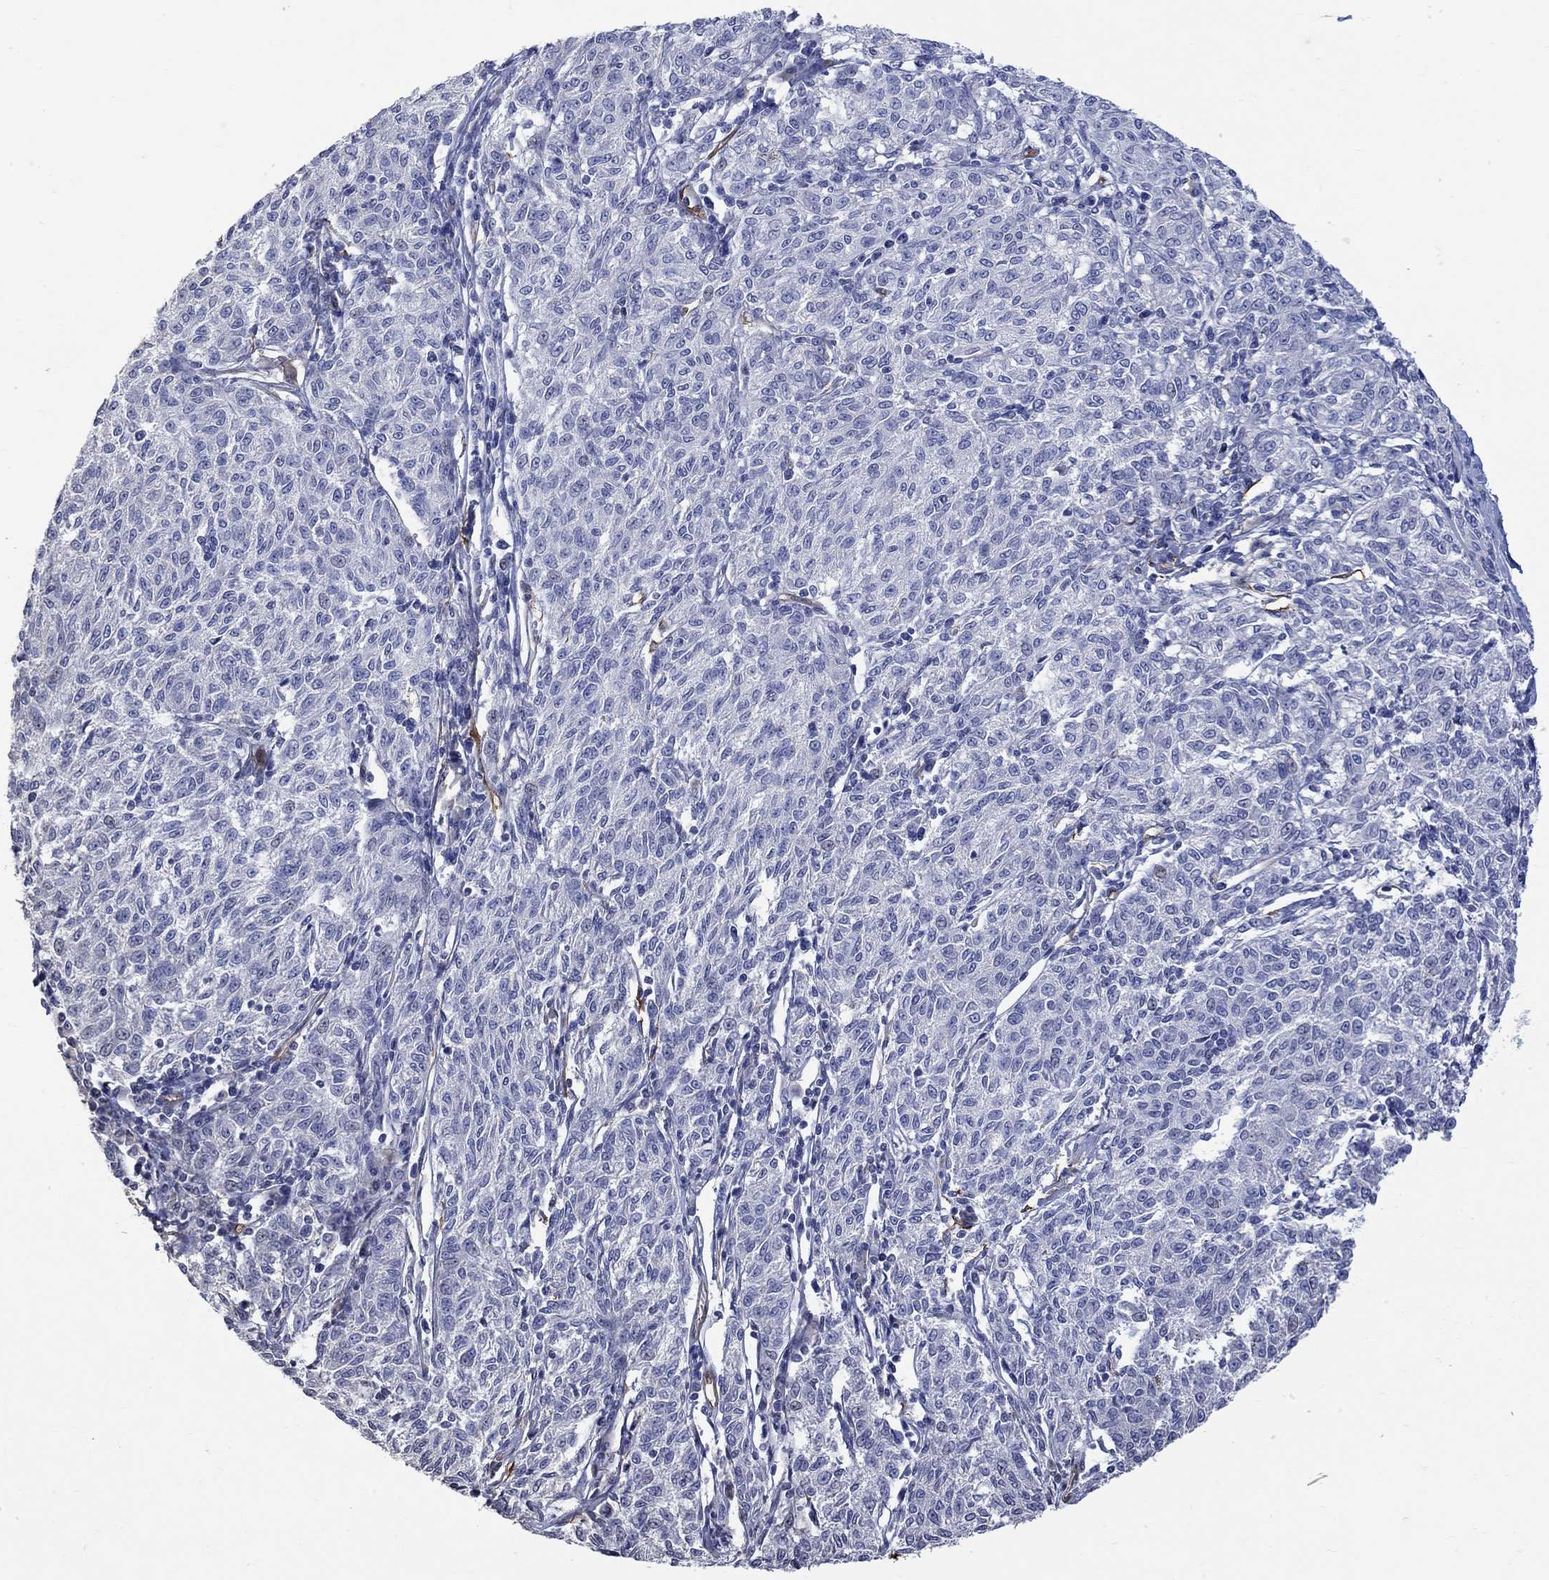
{"staining": {"intensity": "negative", "quantity": "none", "location": "none"}, "tissue": "melanoma", "cell_type": "Tumor cells", "image_type": "cancer", "snomed": [{"axis": "morphology", "description": "Malignant melanoma, NOS"}, {"axis": "topography", "description": "Skin"}], "caption": "There is no significant staining in tumor cells of melanoma.", "gene": "TGM2", "patient": {"sex": "female", "age": 72}}